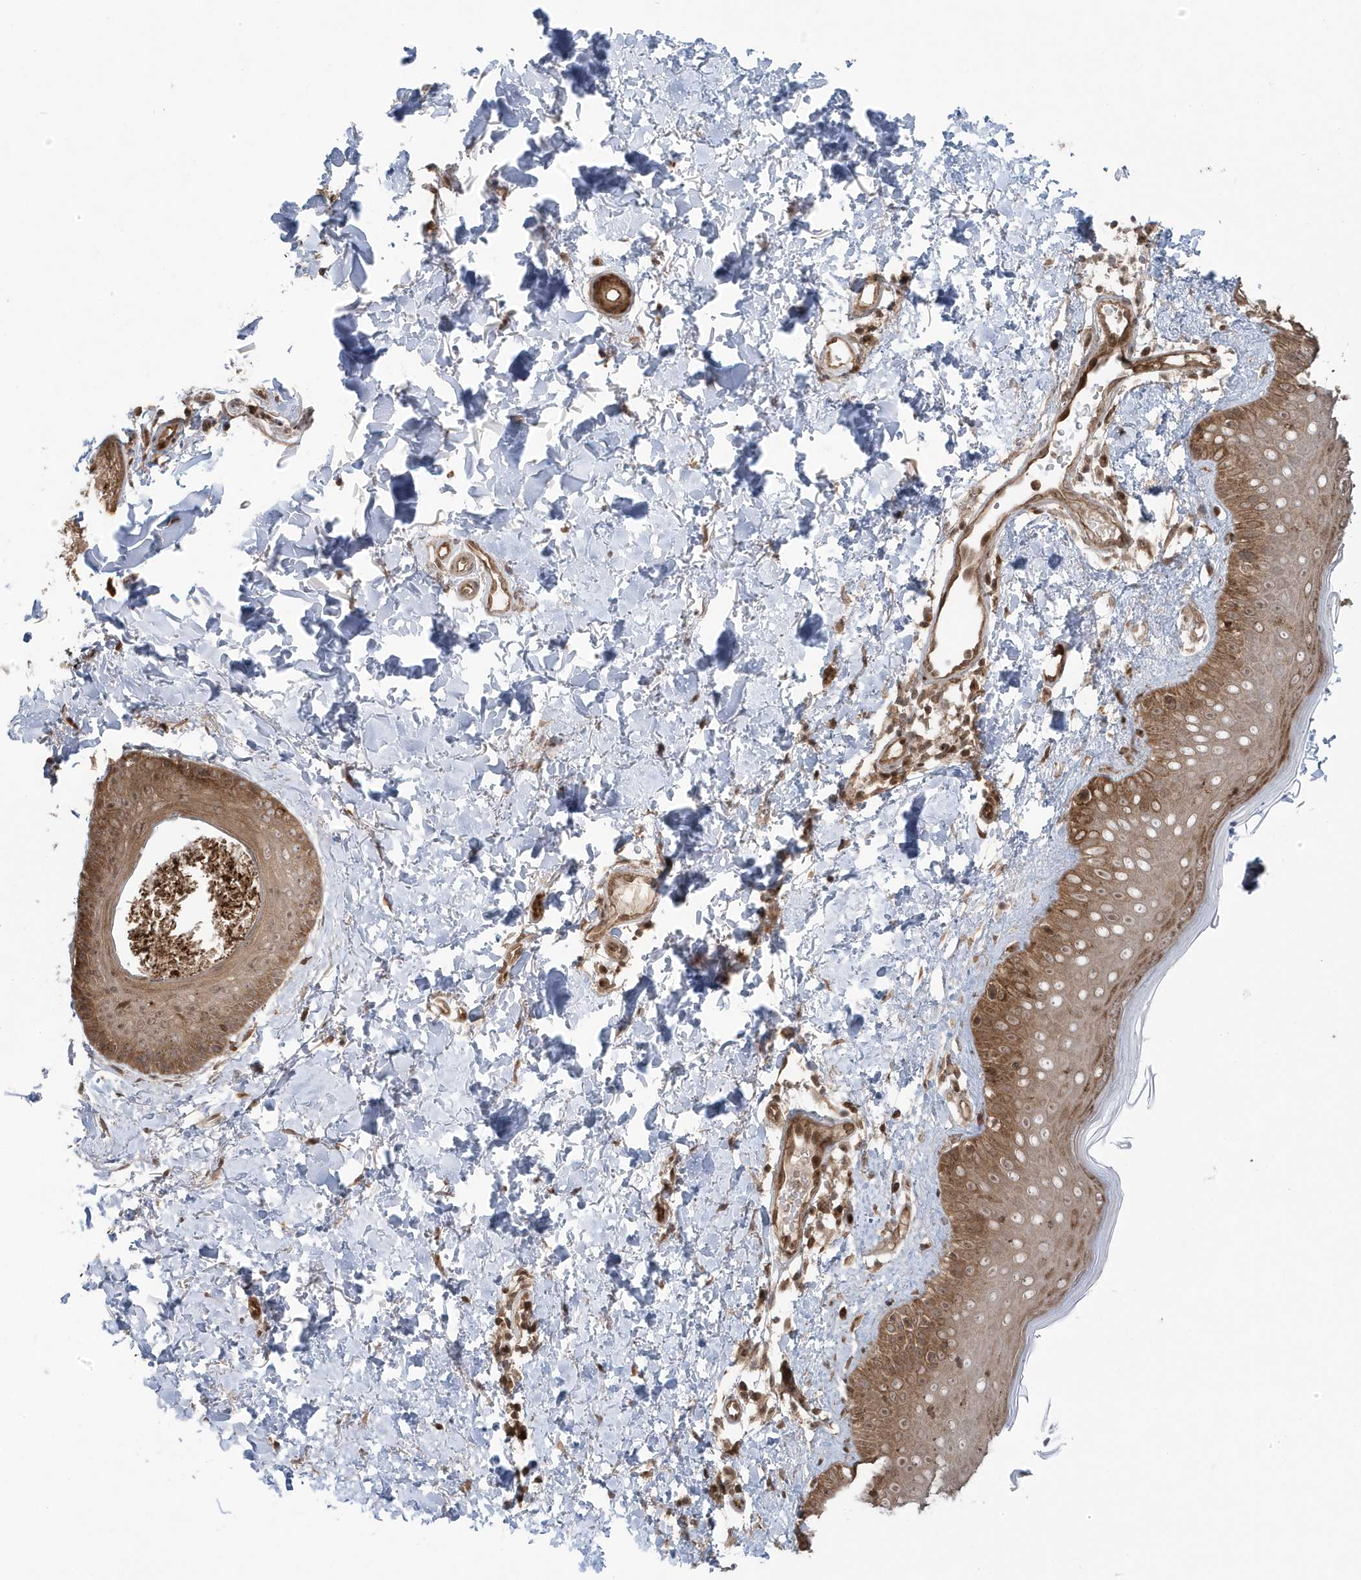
{"staining": {"intensity": "moderate", "quantity": "25%-75%", "location": "cytoplasmic/membranous,nuclear"}, "tissue": "skin", "cell_type": "Fibroblasts", "image_type": "normal", "snomed": [{"axis": "morphology", "description": "Normal tissue, NOS"}, {"axis": "topography", "description": "Skin"}], "caption": "DAB immunohistochemical staining of unremarkable human skin reveals moderate cytoplasmic/membranous,nuclear protein positivity in approximately 25%-75% of fibroblasts.", "gene": "MAPK1IP1L", "patient": {"sex": "male", "age": 52}}